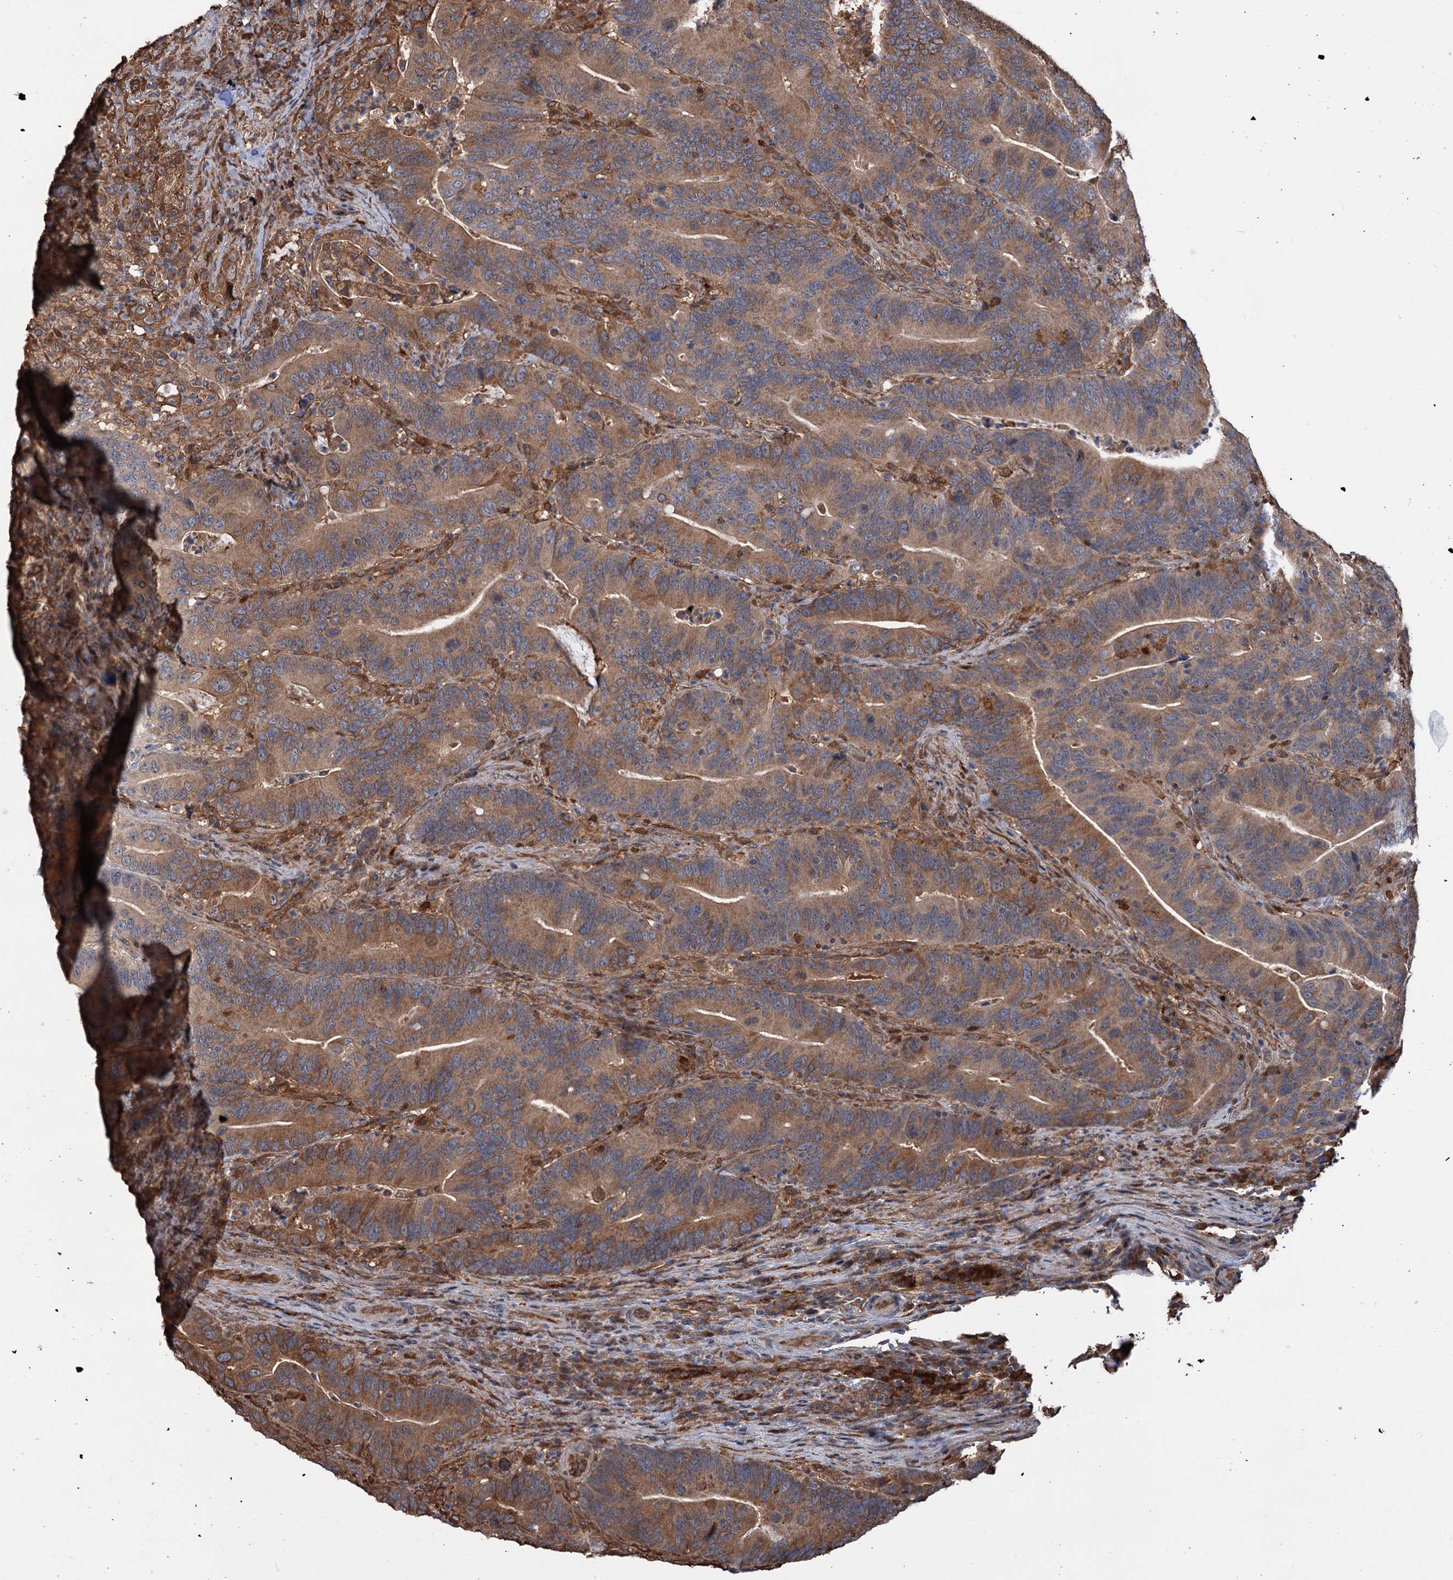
{"staining": {"intensity": "moderate", "quantity": ">75%", "location": "cytoplasmic/membranous"}, "tissue": "colorectal cancer", "cell_type": "Tumor cells", "image_type": "cancer", "snomed": [{"axis": "morphology", "description": "Adenocarcinoma, NOS"}, {"axis": "topography", "description": "Colon"}], "caption": "Immunohistochemistry (IHC) staining of colorectal cancer (adenocarcinoma), which demonstrates medium levels of moderate cytoplasmic/membranous positivity in about >75% of tumor cells indicating moderate cytoplasmic/membranous protein expression. The staining was performed using DAB (3,3'-diaminobenzidine) (brown) for protein detection and nuclei were counterstained in hematoxylin (blue).", "gene": "NCAPD2", "patient": {"sex": "female", "age": 66}}